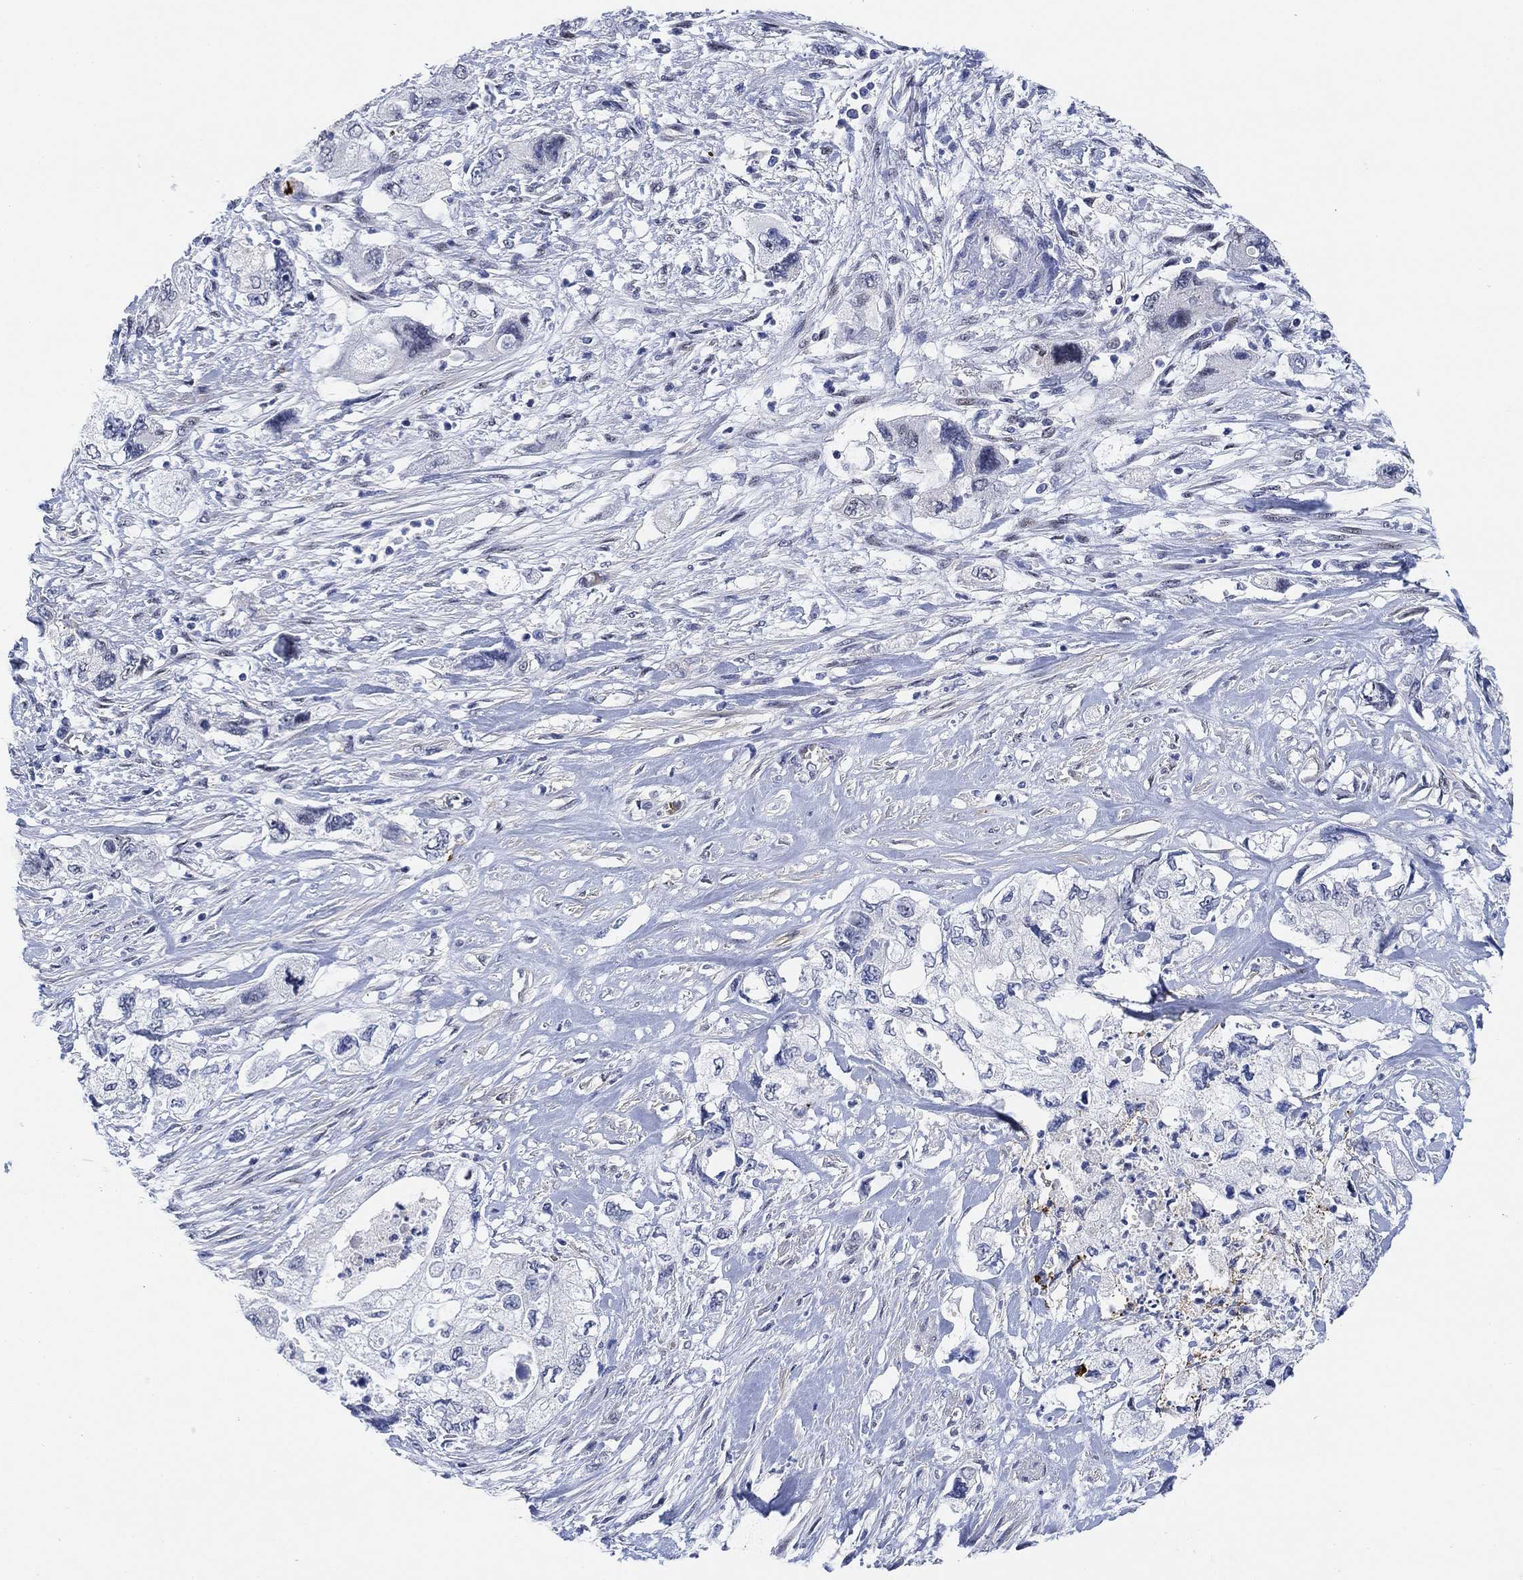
{"staining": {"intensity": "negative", "quantity": "none", "location": "none"}, "tissue": "pancreatic cancer", "cell_type": "Tumor cells", "image_type": "cancer", "snomed": [{"axis": "morphology", "description": "Adenocarcinoma, NOS"}, {"axis": "topography", "description": "Pancreas"}], "caption": "Immunohistochemistry (IHC) of pancreatic cancer (adenocarcinoma) shows no positivity in tumor cells.", "gene": "PAX6", "patient": {"sex": "female", "age": 73}}